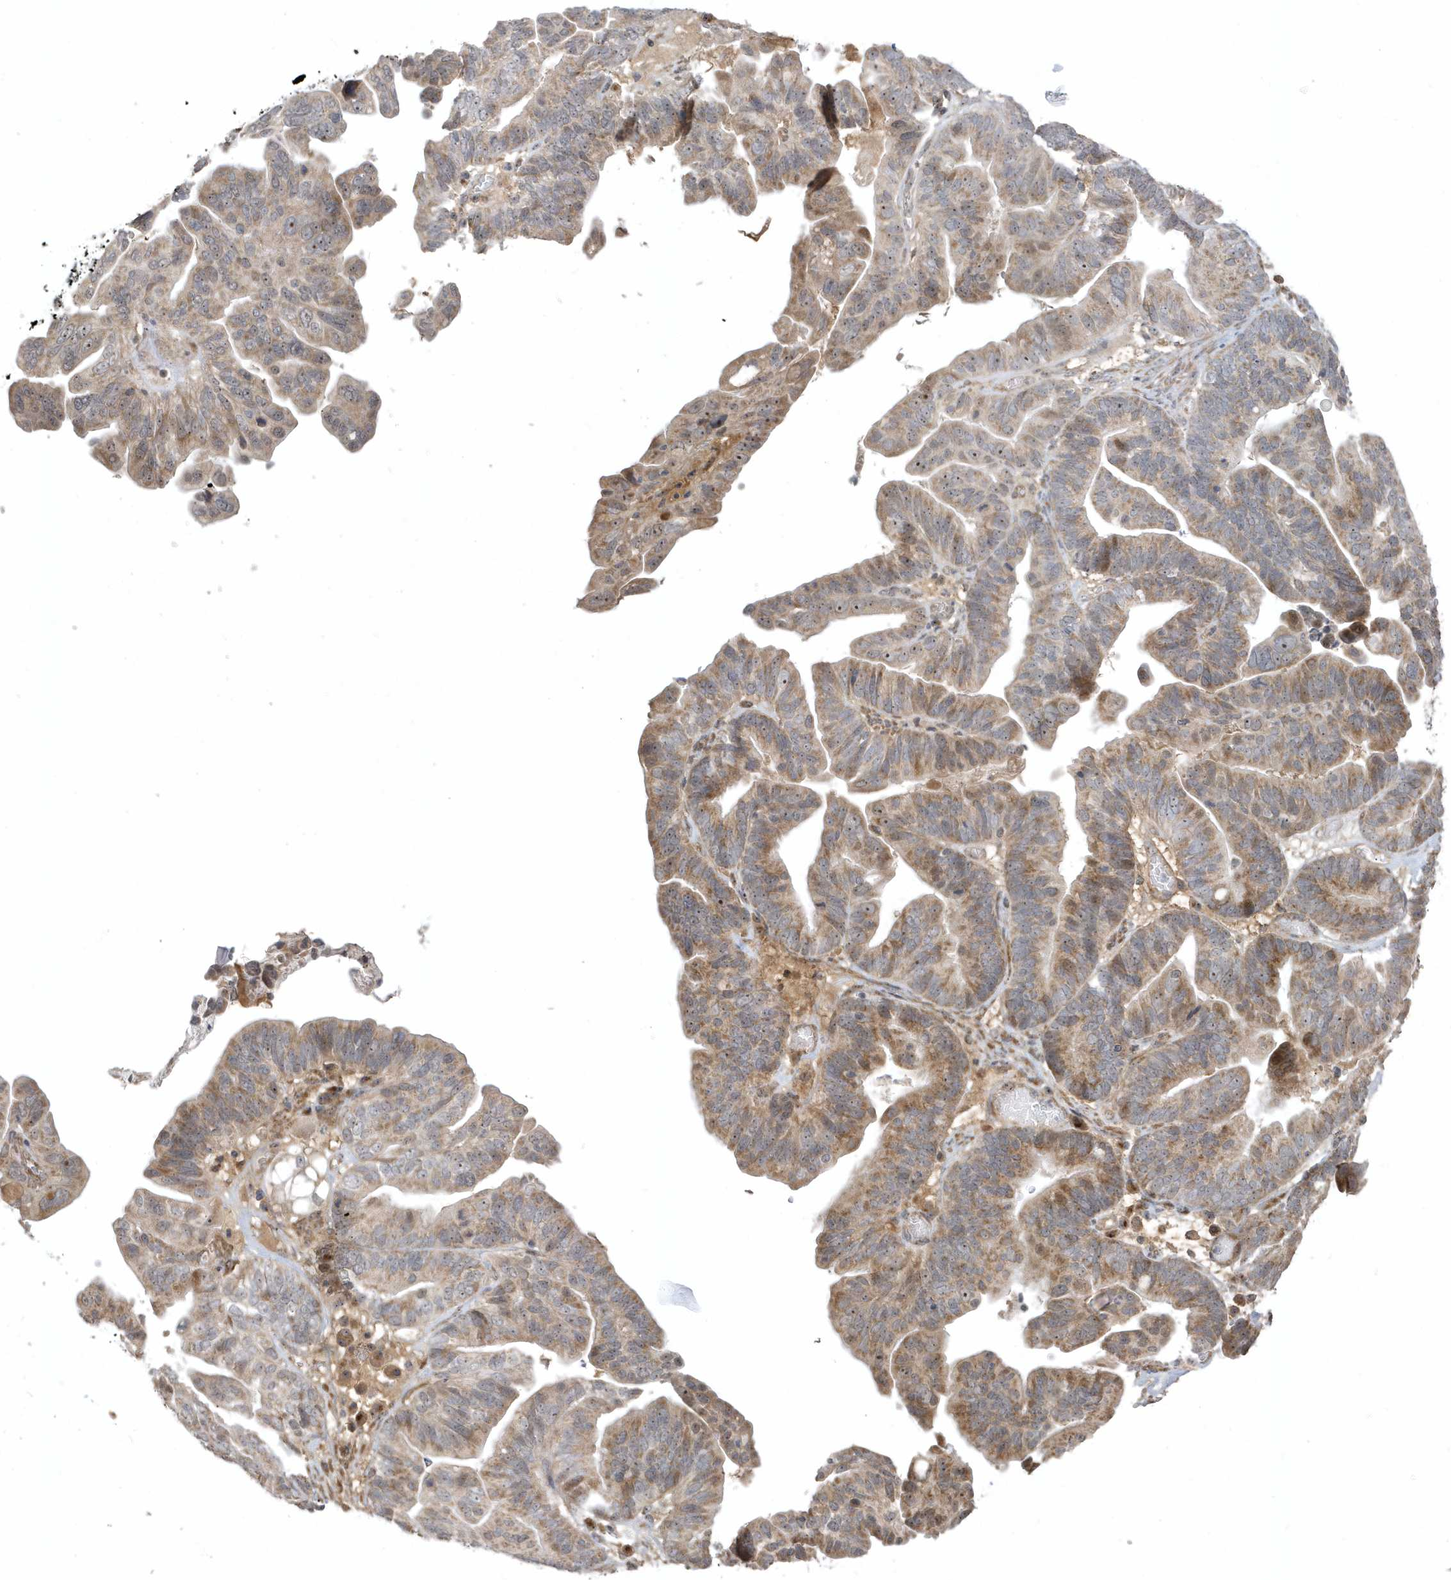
{"staining": {"intensity": "moderate", "quantity": "25%-75%", "location": "cytoplasmic/membranous"}, "tissue": "ovarian cancer", "cell_type": "Tumor cells", "image_type": "cancer", "snomed": [{"axis": "morphology", "description": "Cystadenocarcinoma, serous, NOS"}, {"axis": "topography", "description": "Ovary"}], "caption": "Moderate cytoplasmic/membranous protein positivity is seen in about 25%-75% of tumor cells in ovarian serous cystadenocarcinoma.", "gene": "ECM2", "patient": {"sex": "female", "age": 56}}